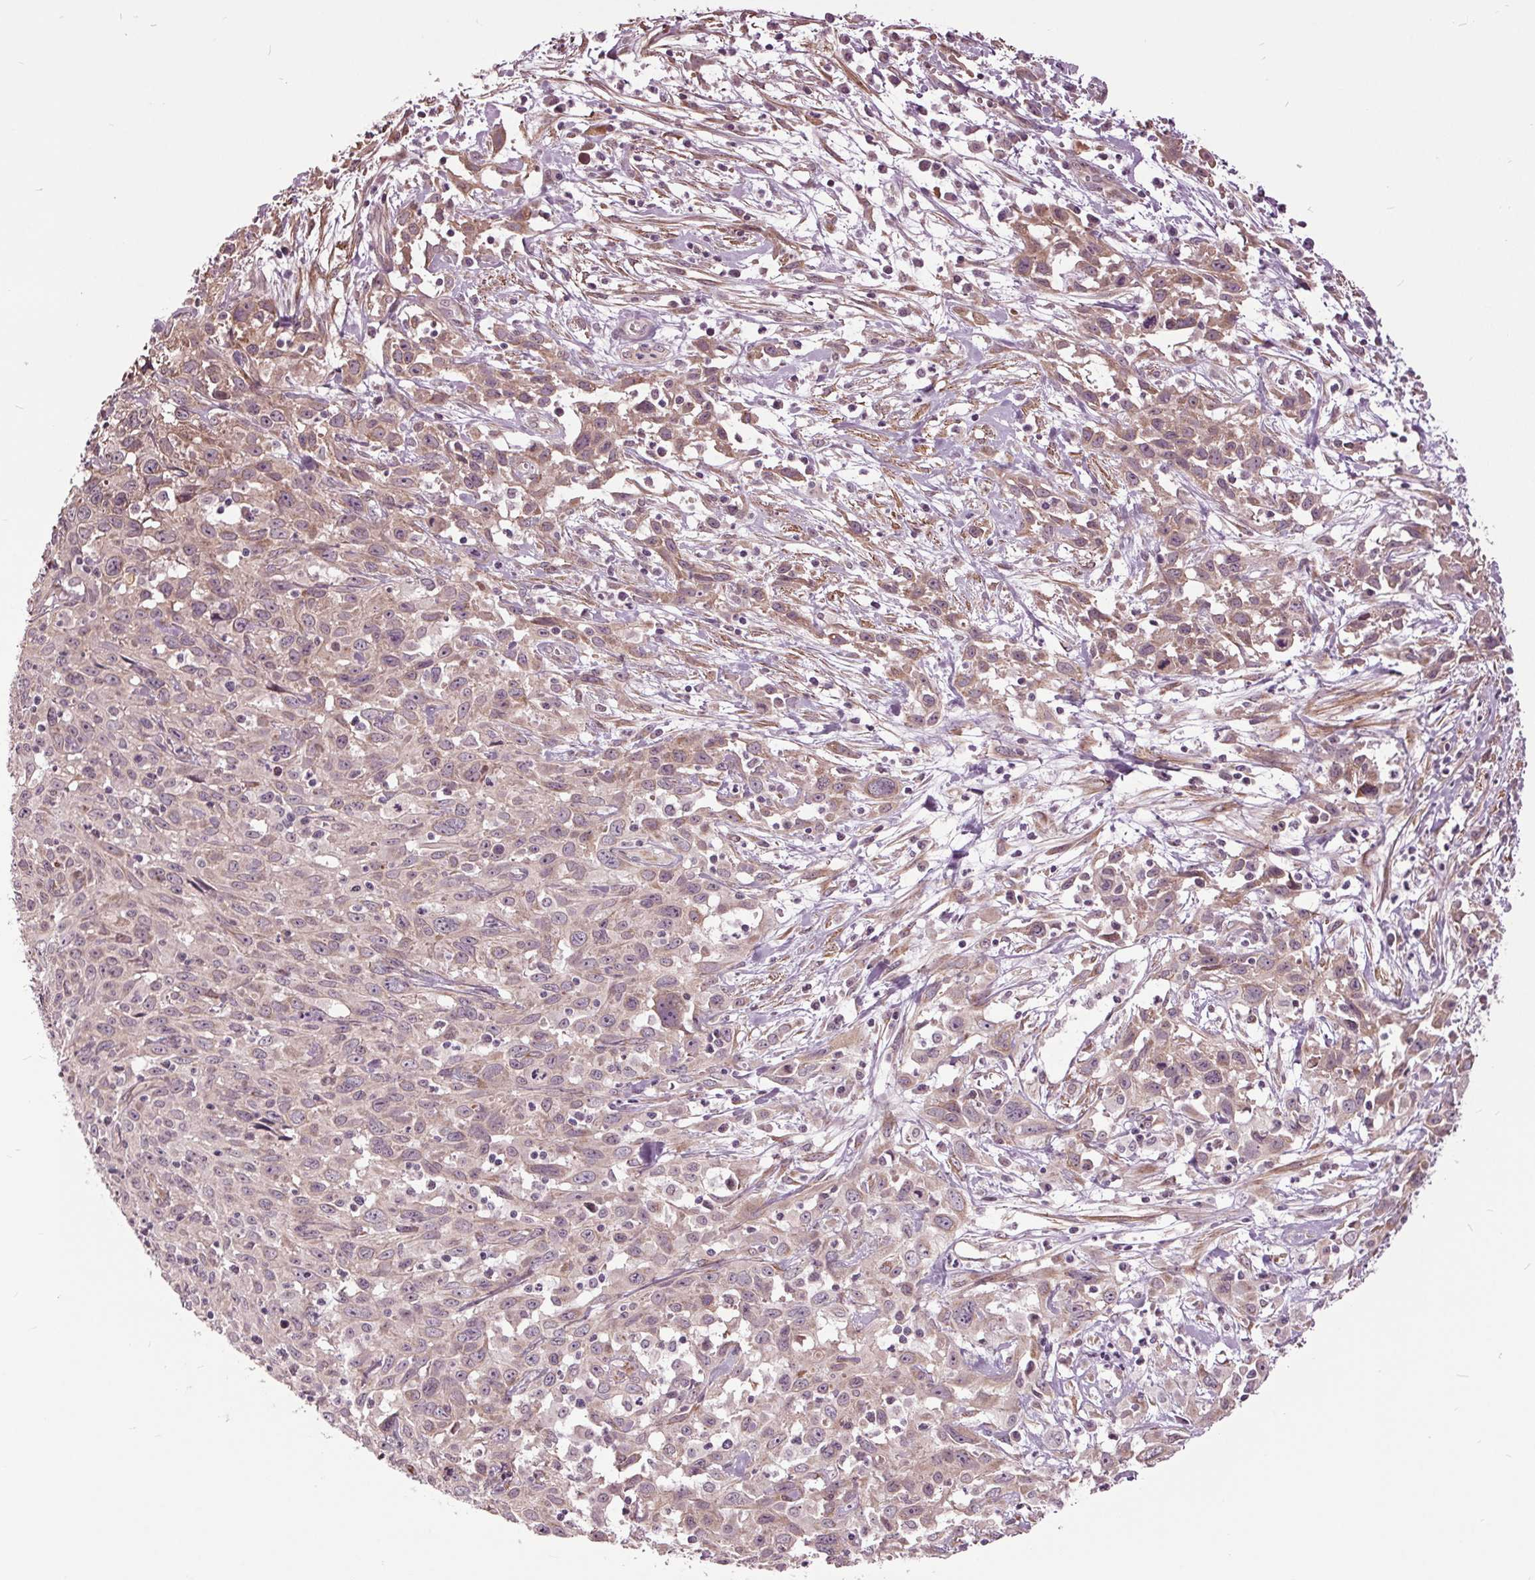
{"staining": {"intensity": "weak", "quantity": "<25%", "location": "cytoplasmic/membranous"}, "tissue": "cervical cancer", "cell_type": "Tumor cells", "image_type": "cancer", "snomed": [{"axis": "morphology", "description": "Squamous cell carcinoma, NOS"}, {"axis": "topography", "description": "Cervix"}], "caption": "This image is of cervical squamous cell carcinoma stained with immunohistochemistry (IHC) to label a protein in brown with the nuclei are counter-stained blue. There is no staining in tumor cells.", "gene": "HAUS5", "patient": {"sex": "female", "age": 38}}